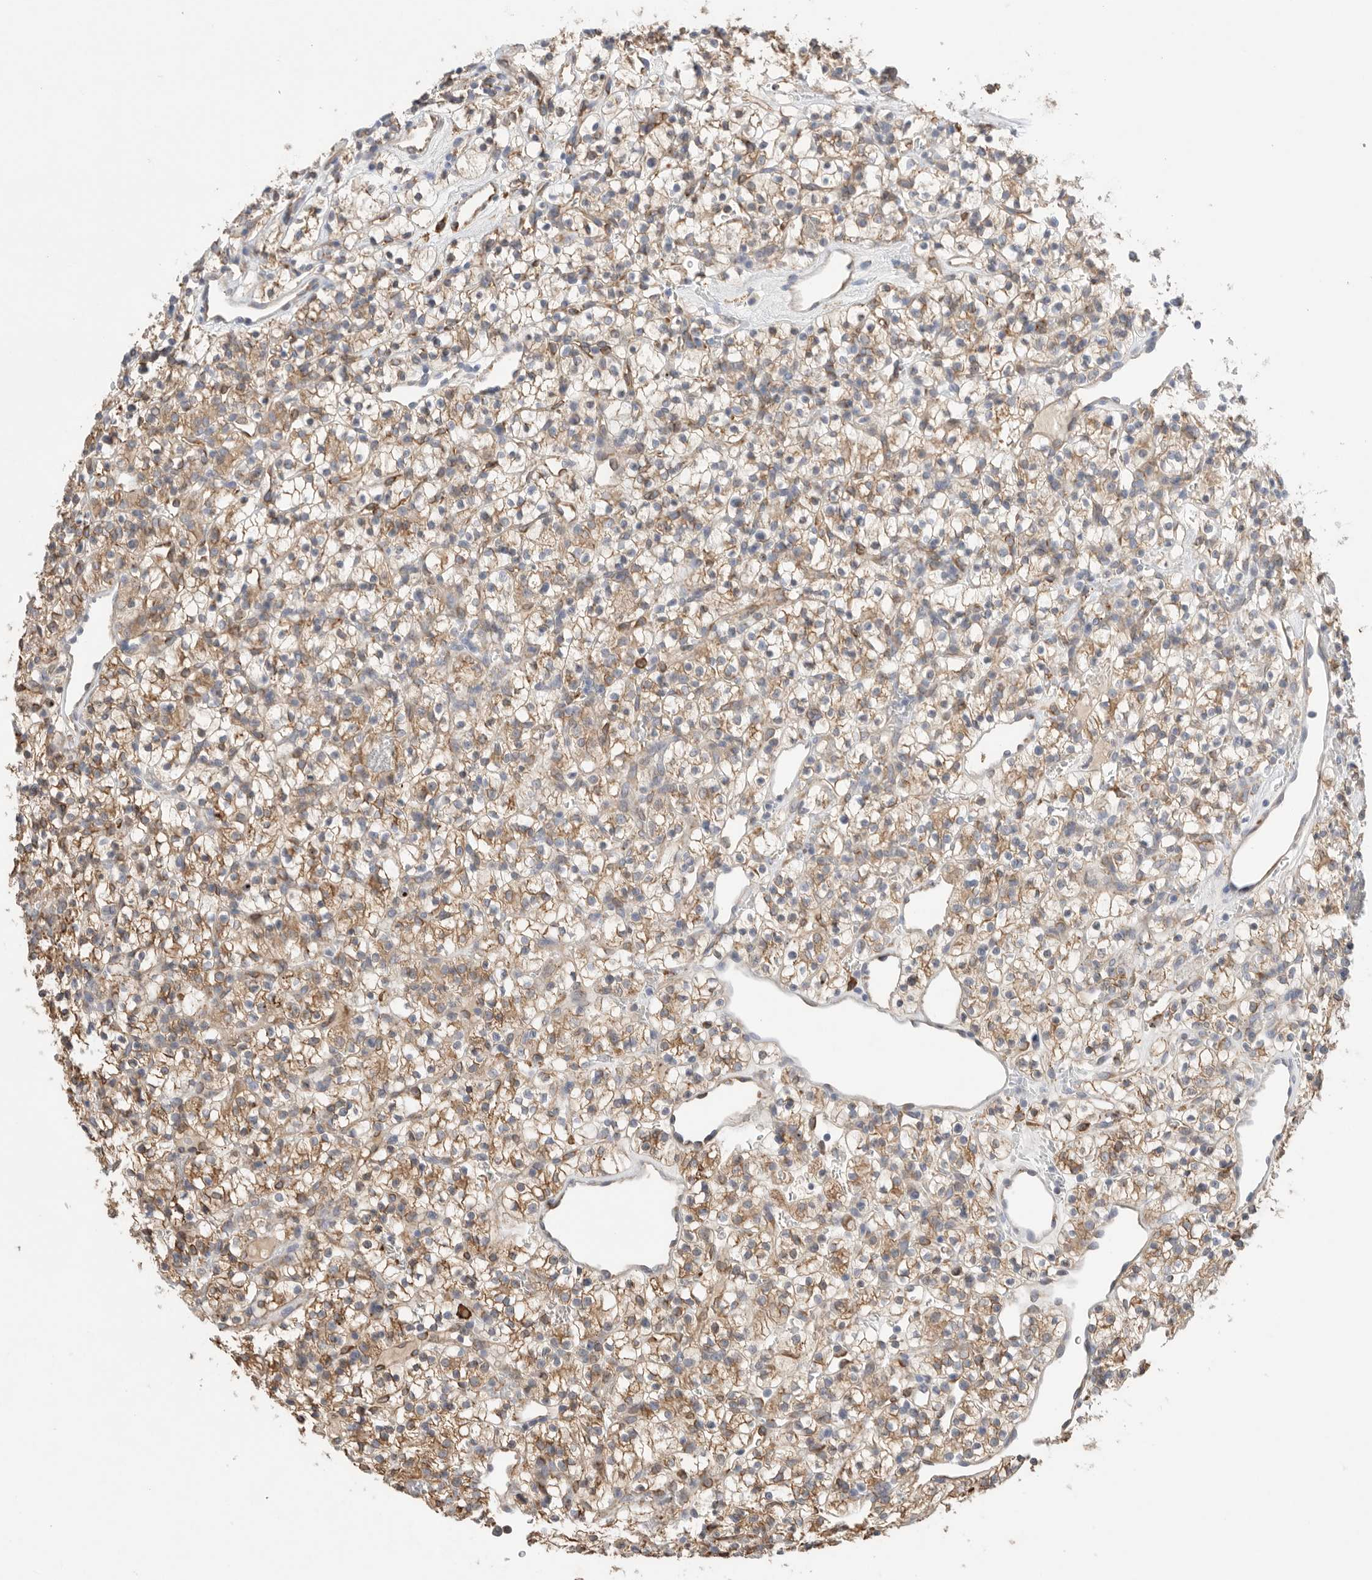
{"staining": {"intensity": "moderate", "quantity": ">75%", "location": "cytoplasmic/membranous"}, "tissue": "renal cancer", "cell_type": "Tumor cells", "image_type": "cancer", "snomed": [{"axis": "morphology", "description": "Adenocarcinoma, NOS"}, {"axis": "topography", "description": "Kidney"}], "caption": "Immunohistochemical staining of human adenocarcinoma (renal) reveals medium levels of moderate cytoplasmic/membranous expression in about >75% of tumor cells.", "gene": "BLOC1S5", "patient": {"sex": "female", "age": 57}}